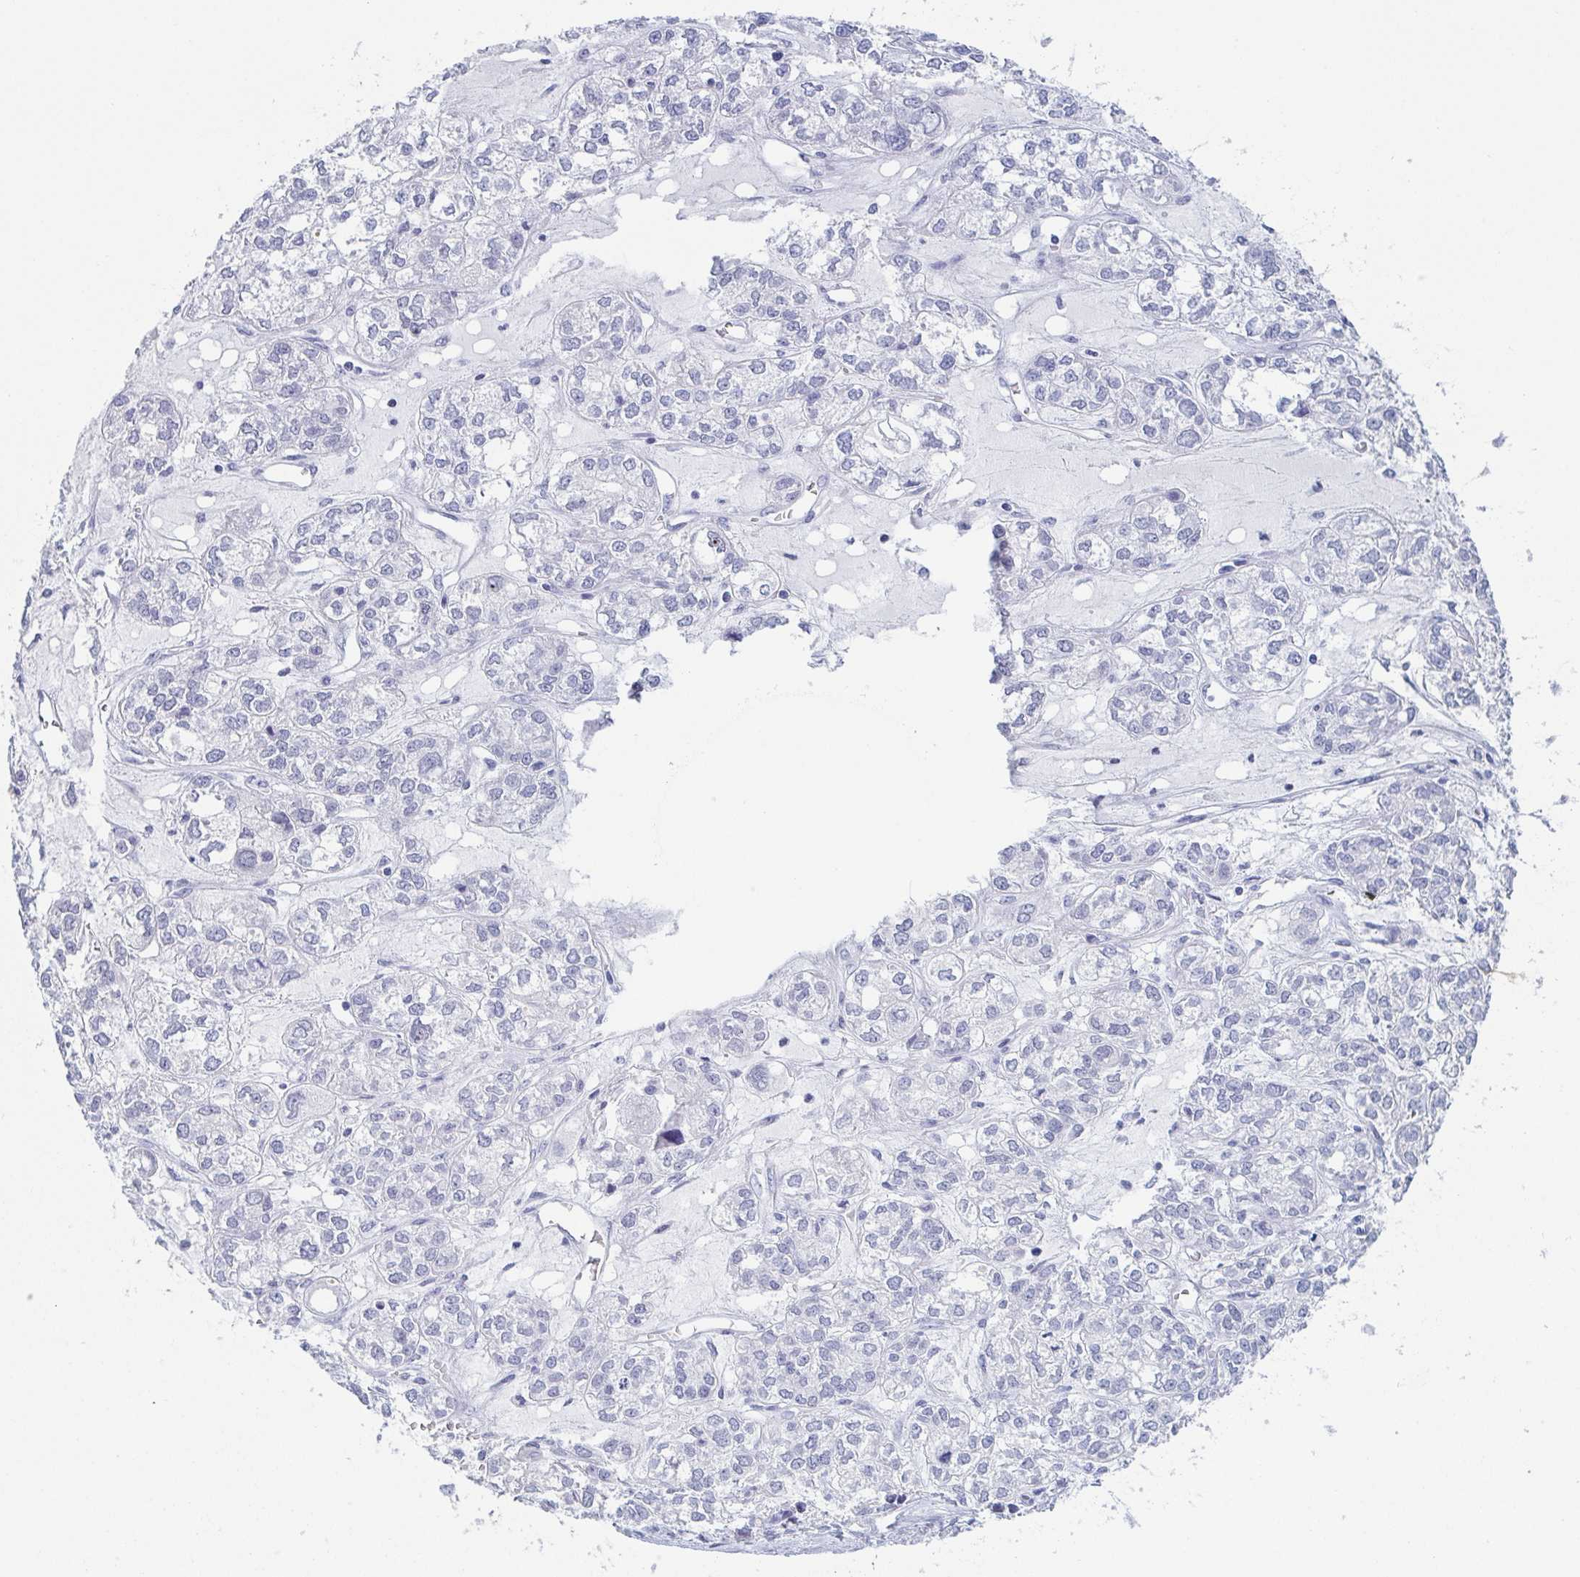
{"staining": {"intensity": "negative", "quantity": "none", "location": "none"}, "tissue": "ovarian cancer", "cell_type": "Tumor cells", "image_type": "cancer", "snomed": [{"axis": "morphology", "description": "Carcinoma, endometroid"}, {"axis": "topography", "description": "Ovary"}], "caption": "DAB immunohistochemical staining of endometroid carcinoma (ovarian) displays no significant staining in tumor cells.", "gene": "REG4", "patient": {"sex": "female", "age": 64}}